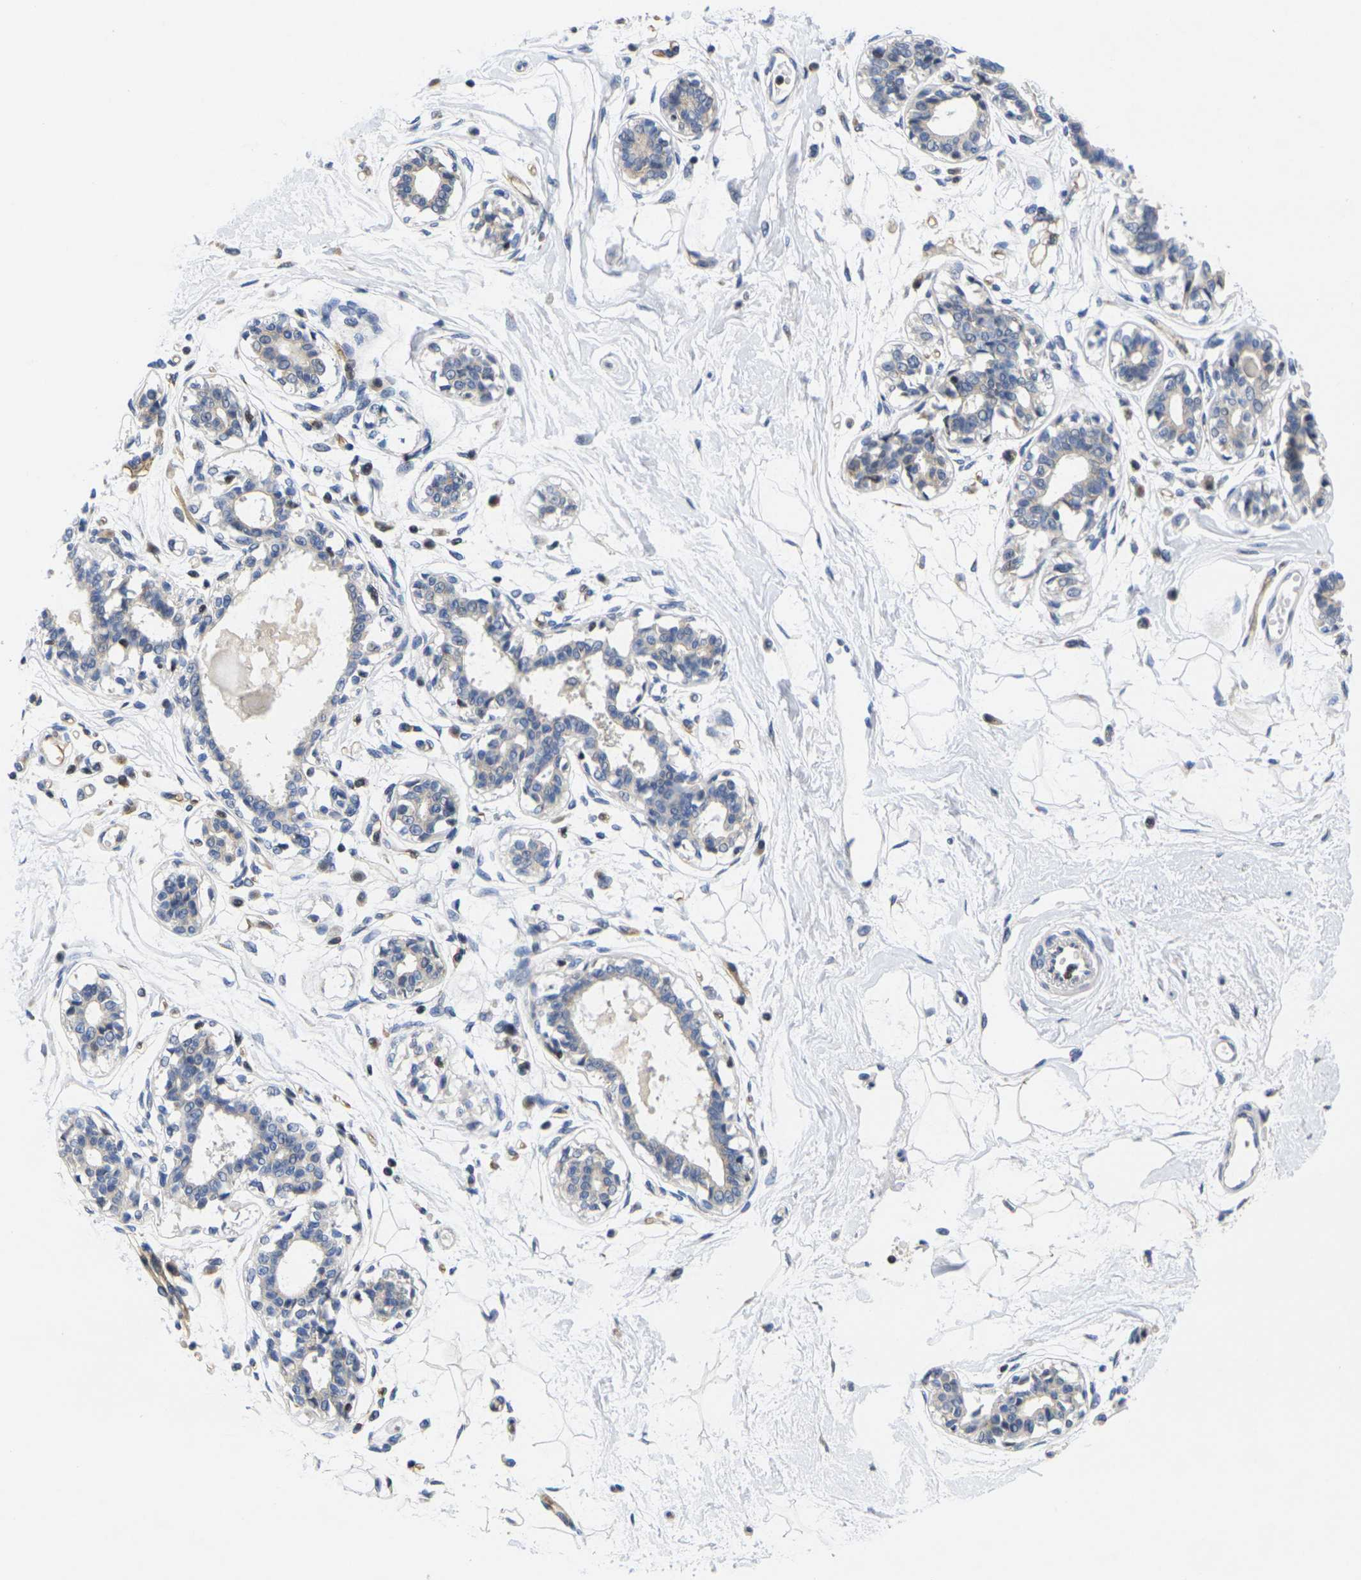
{"staining": {"intensity": "negative", "quantity": "none", "location": "none"}, "tissue": "breast", "cell_type": "Adipocytes", "image_type": "normal", "snomed": [{"axis": "morphology", "description": "Normal tissue, NOS"}, {"axis": "topography", "description": "Breast"}], "caption": "Adipocytes are negative for protein expression in benign human breast. Brightfield microscopy of IHC stained with DAB (3,3'-diaminobenzidine) (brown) and hematoxylin (blue), captured at high magnification.", "gene": "IKZF1", "patient": {"sex": "female", "age": 45}}